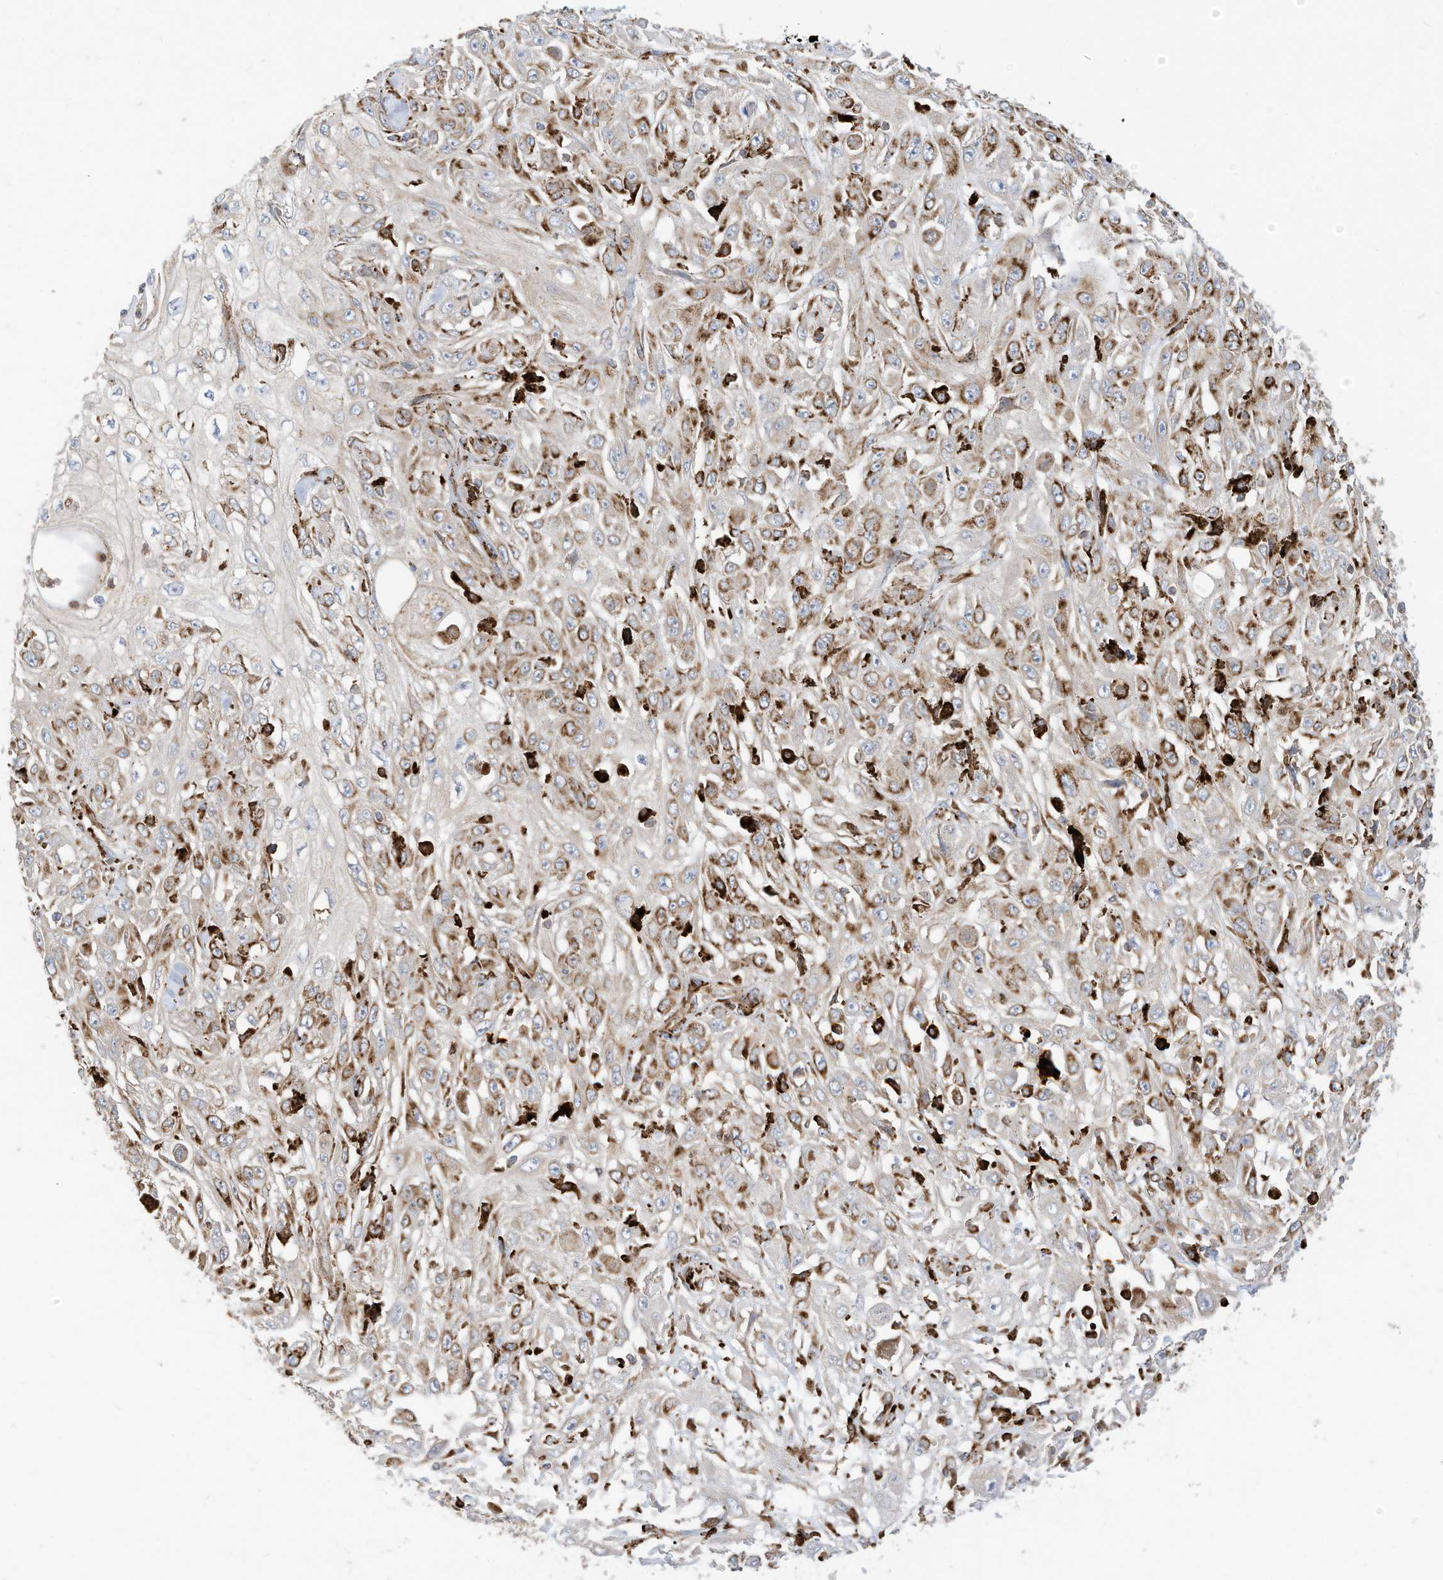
{"staining": {"intensity": "moderate", "quantity": "25%-75%", "location": "cytoplasmic/membranous"}, "tissue": "skin cancer", "cell_type": "Tumor cells", "image_type": "cancer", "snomed": [{"axis": "morphology", "description": "Squamous cell carcinoma, NOS"}, {"axis": "morphology", "description": "Squamous cell carcinoma, metastatic, NOS"}, {"axis": "topography", "description": "Skin"}, {"axis": "topography", "description": "Lymph node"}], "caption": "Immunohistochemistry (IHC) of human squamous cell carcinoma (skin) exhibits medium levels of moderate cytoplasmic/membranous staining in about 25%-75% of tumor cells.", "gene": "TRNAU1AP", "patient": {"sex": "male", "age": 75}}